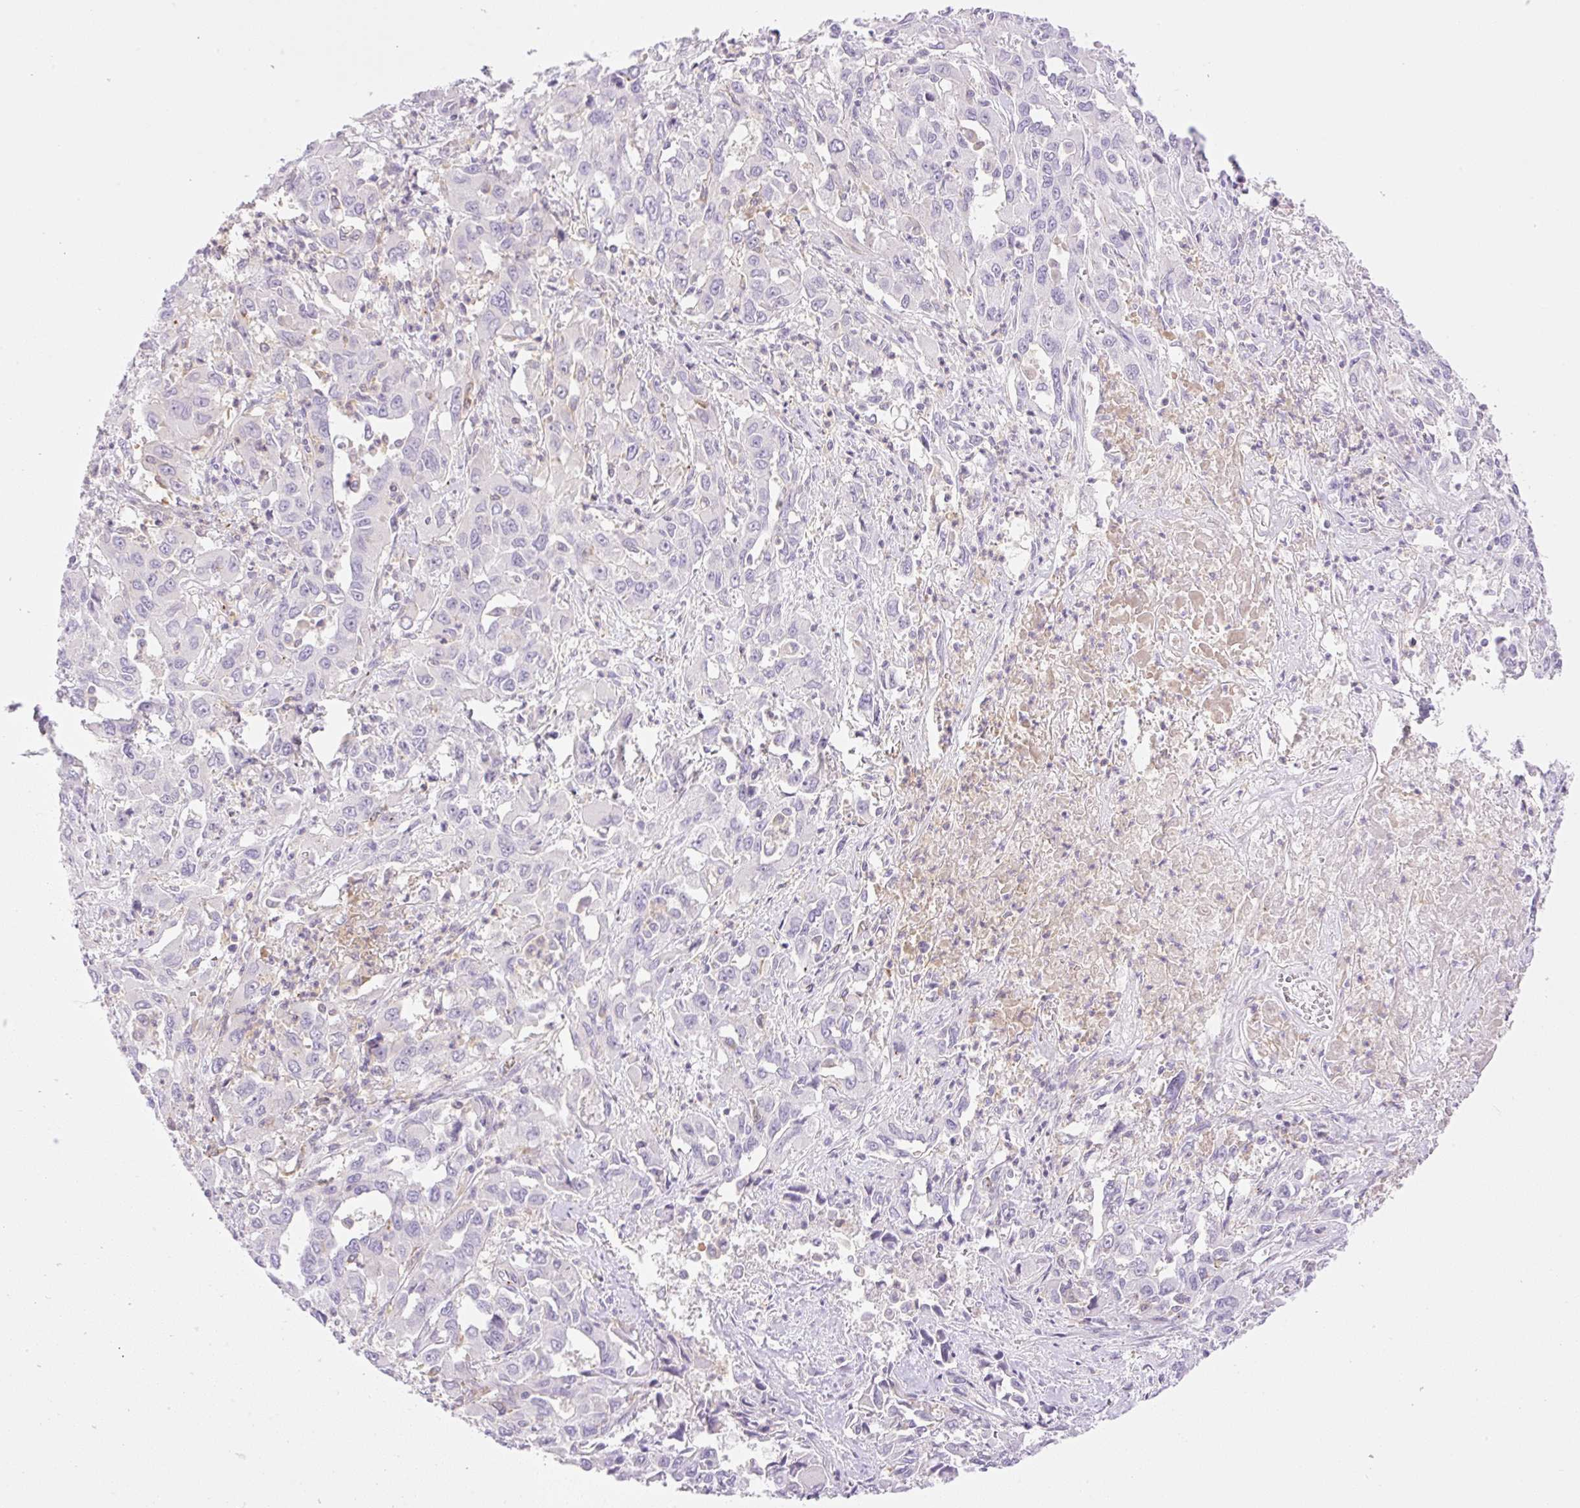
{"staining": {"intensity": "negative", "quantity": "none", "location": "none"}, "tissue": "liver cancer", "cell_type": "Tumor cells", "image_type": "cancer", "snomed": [{"axis": "morphology", "description": "Carcinoma, Hepatocellular, NOS"}, {"axis": "topography", "description": "Liver"}], "caption": "Tumor cells are negative for protein expression in human liver cancer.", "gene": "EHD3", "patient": {"sex": "male", "age": 63}}